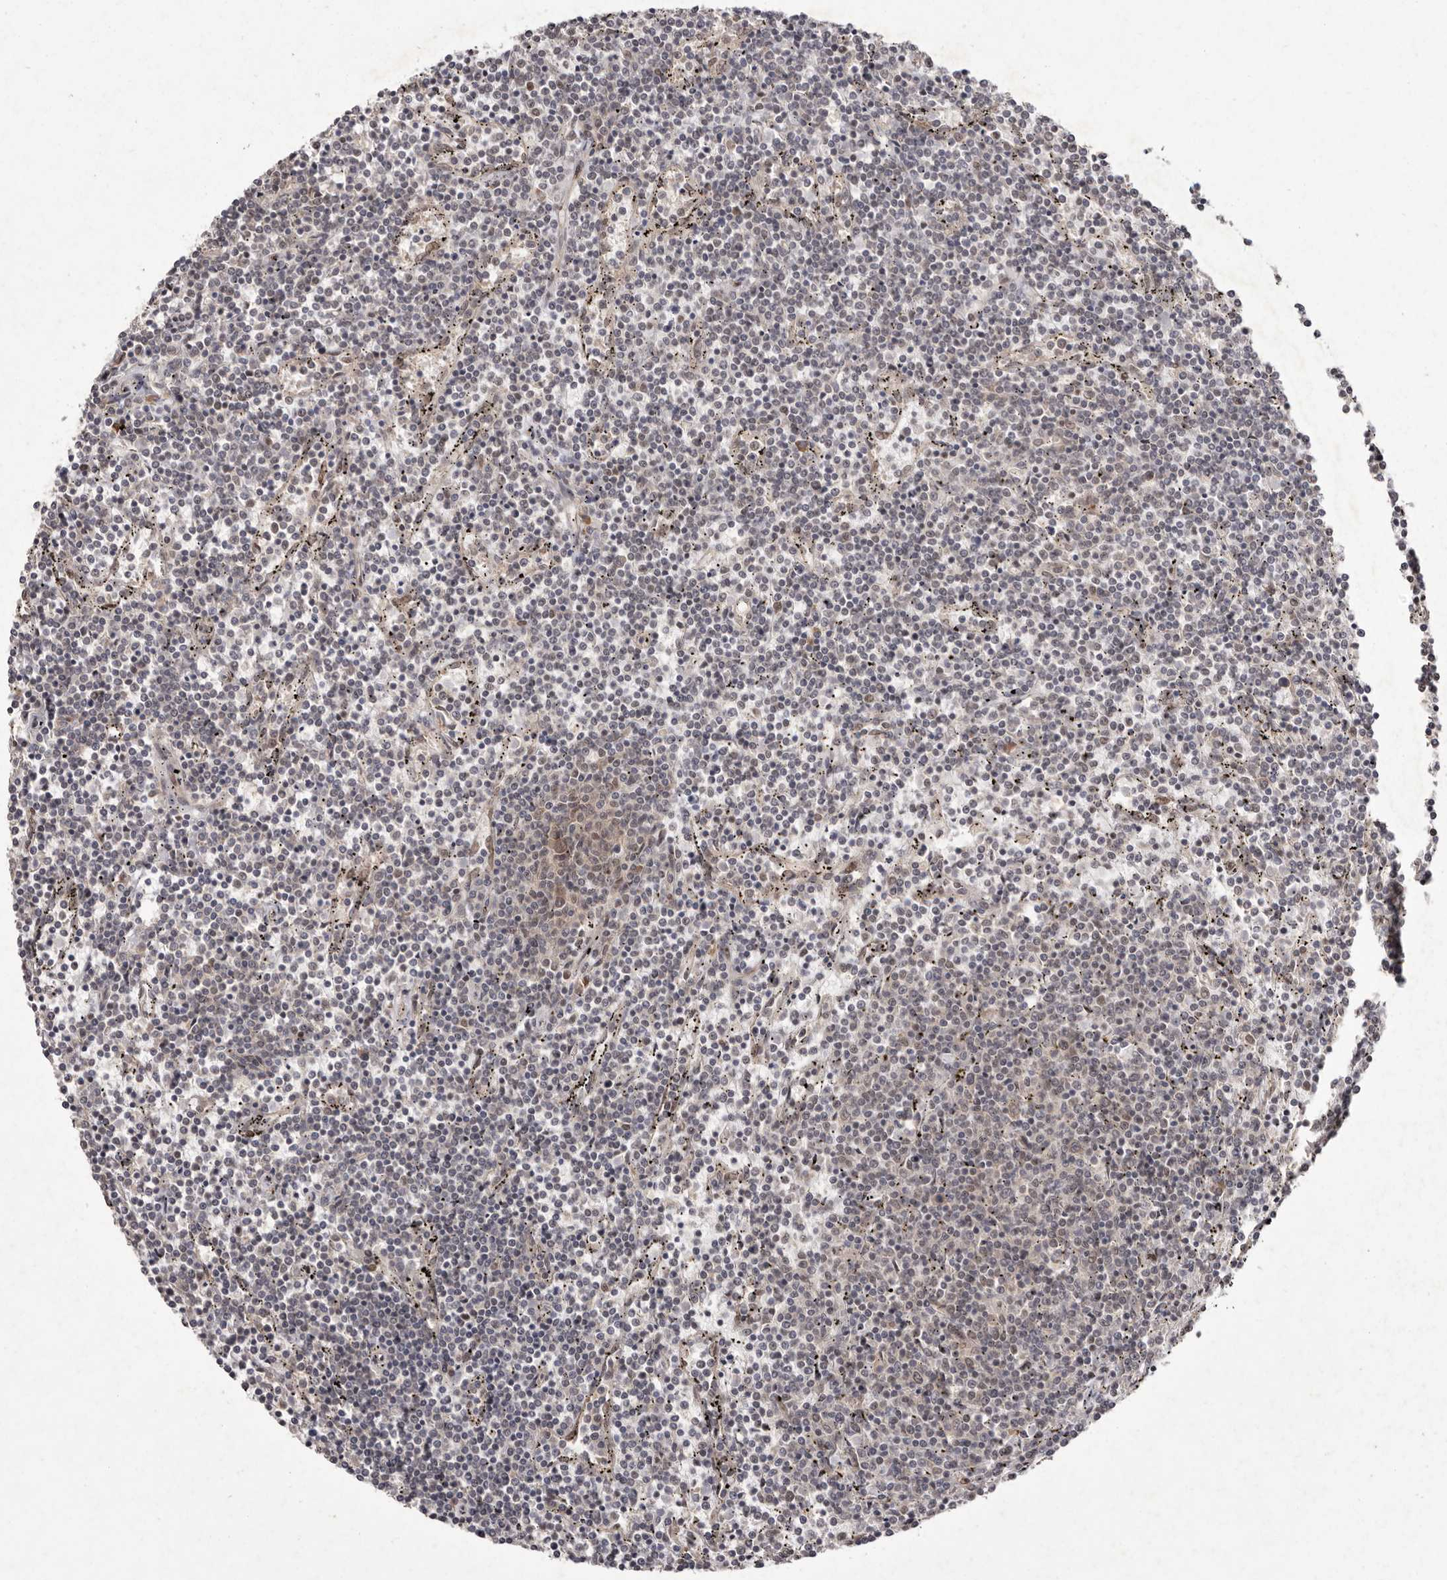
{"staining": {"intensity": "weak", "quantity": "<25%", "location": "cytoplasmic/membranous,nuclear"}, "tissue": "lymphoma", "cell_type": "Tumor cells", "image_type": "cancer", "snomed": [{"axis": "morphology", "description": "Malignant lymphoma, non-Hodgkin's type, Low grade"}, {"axis": "topography", "description": "Spleen"}], "caption": "An immunohistochemistry micrograph of lymphoma is shown. There is no staining in tumor cells of lymphoma.", "gene": "LRGUK", "patient": {"sex": "female", "age": 50}}